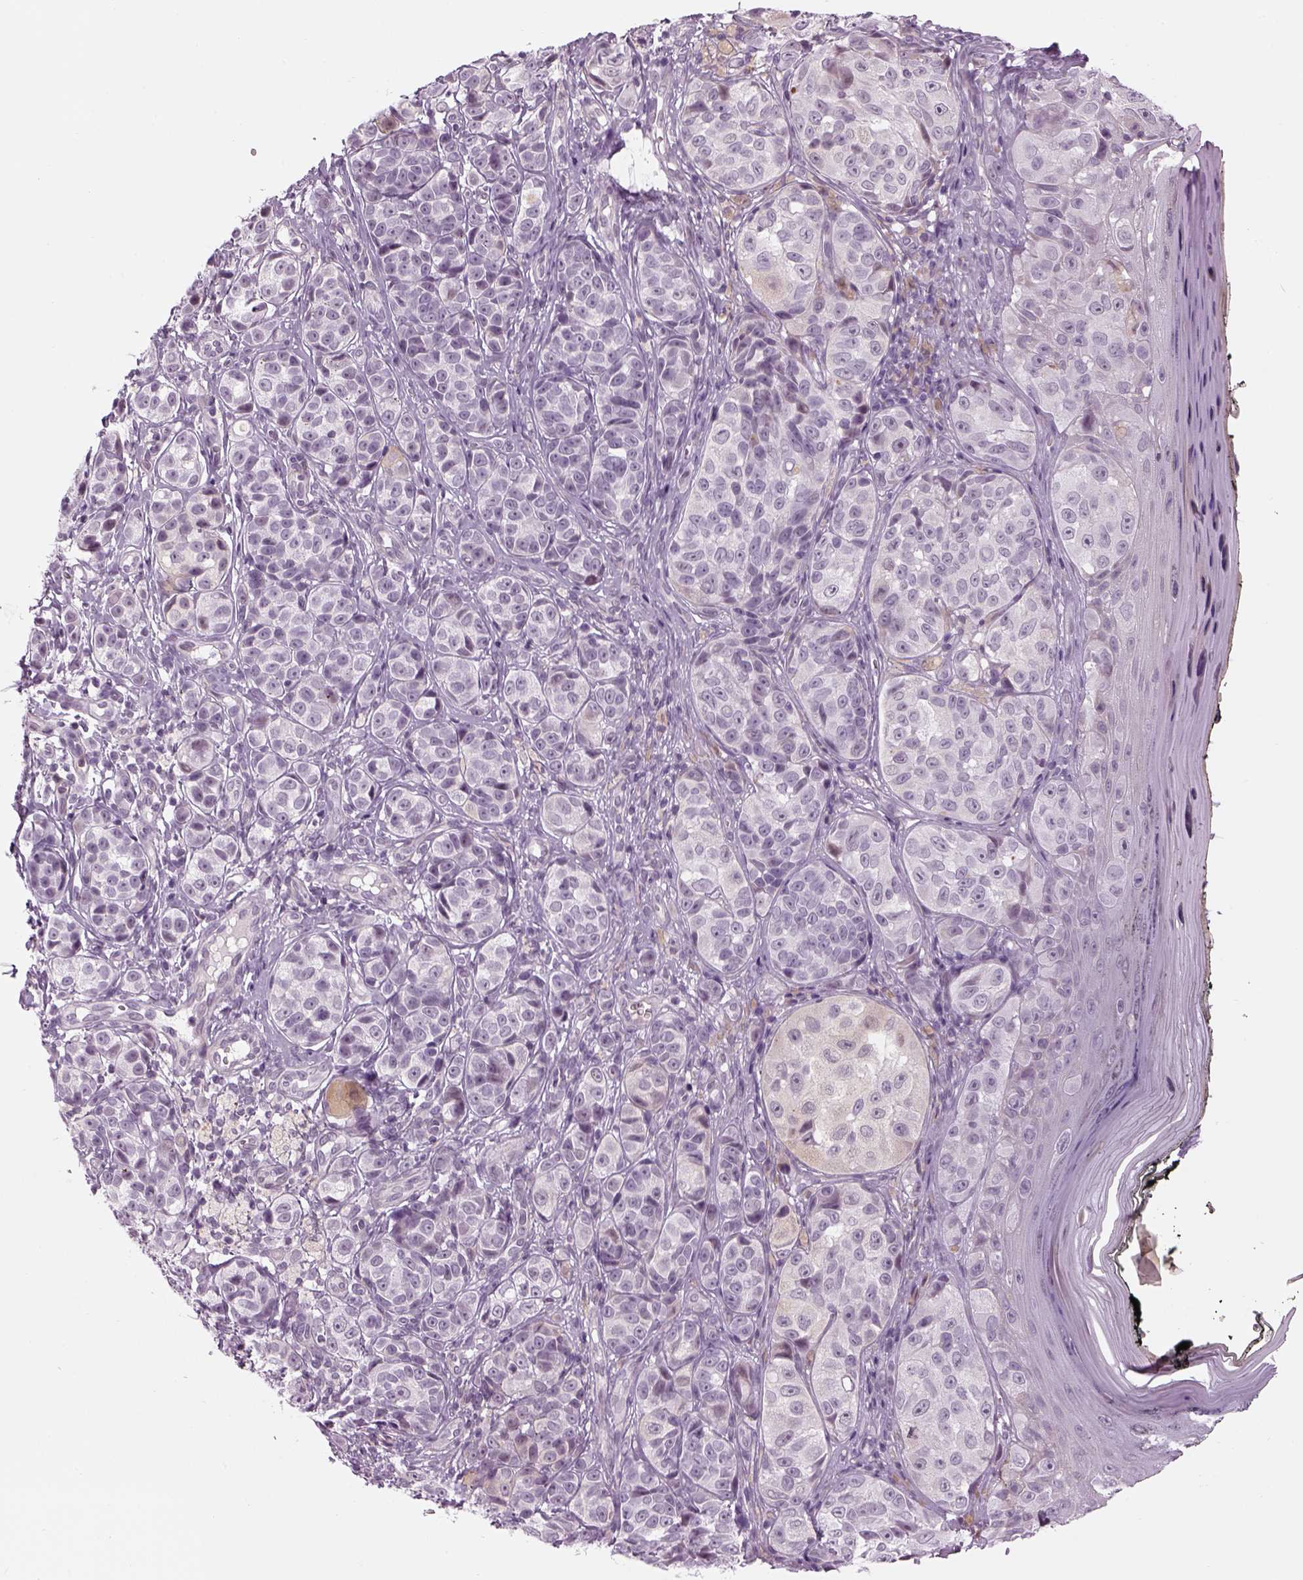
{"staining": {"intensity": "negative", "quantity": "none", "location": "none"}, "tissue": "melanoma", "cell_type": "Tumor cells", "image_type": "cancer", "snomed": [{"axis": "morphology", "description": "Malignant melanoma, NOS"}, {"axis": "topography", "description": "Skin"}], "caption": "A high-resolution photomicrograph shows IHC staining of melanoma, which reveals no significant expression in tumor cells.", "gene": "LRRIQ3", "patient": {"sex": "male", "age": 48}}